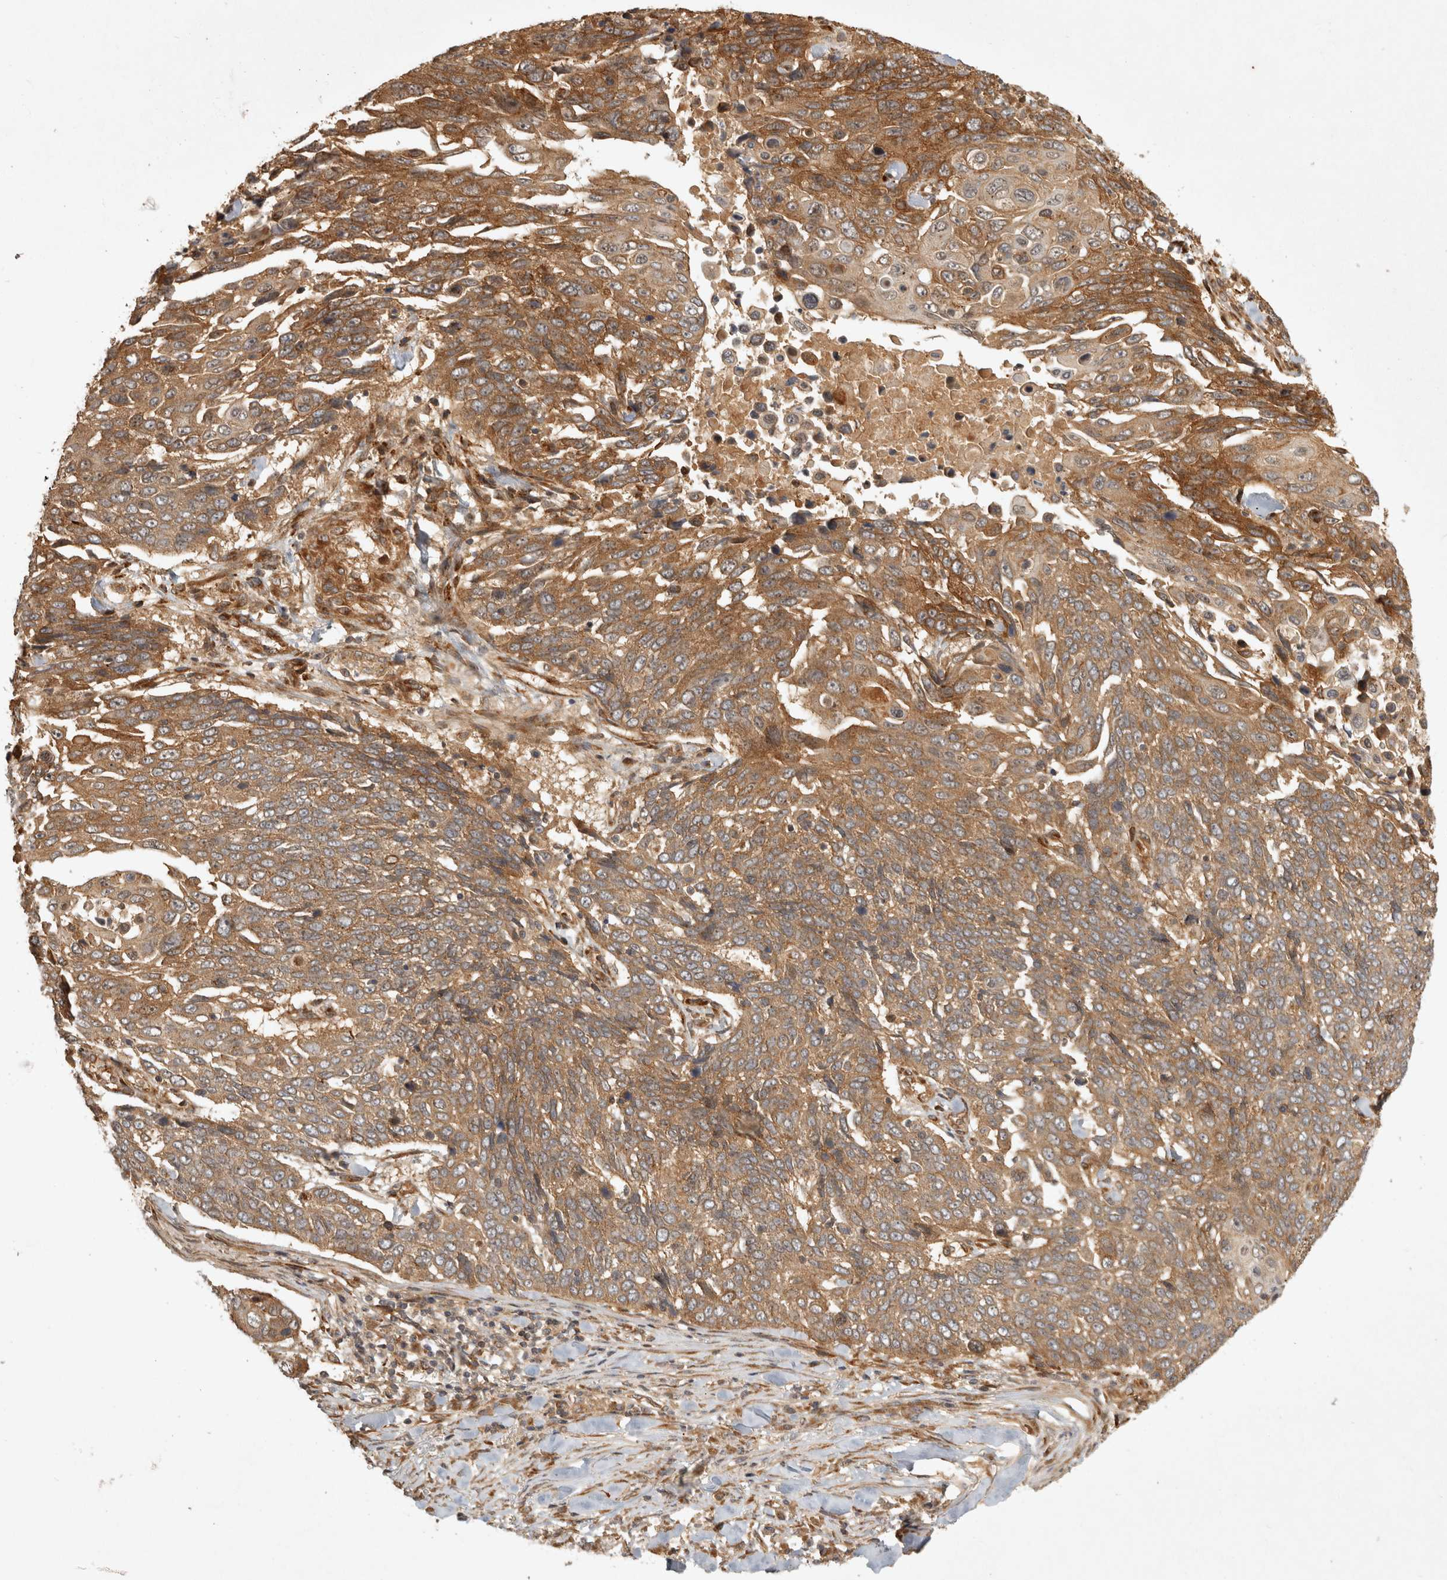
{"staining": {"intensity": "moderate", "quantity": ">75%", "location": "cytoplasmic/membranous"}, "tissue": "lung cancer", "cell_type": "Tumor cells", "image_type": "cancer", "snomed": [{"axis": "morphology", "description": "Squamous cell carcinoma, NOS"}, {"axis": "topography", "description": "Lung"}], "caption": "This photomicrograph shows immunohistochemistry staining of human squamous cell carcinoma (lung), with medium moderate cytoplasmic/membranous positivity in approximately >75% of tumor cells.", "gene": "CAMSAP2", "patient": {"sex": "male", "age": 66}}